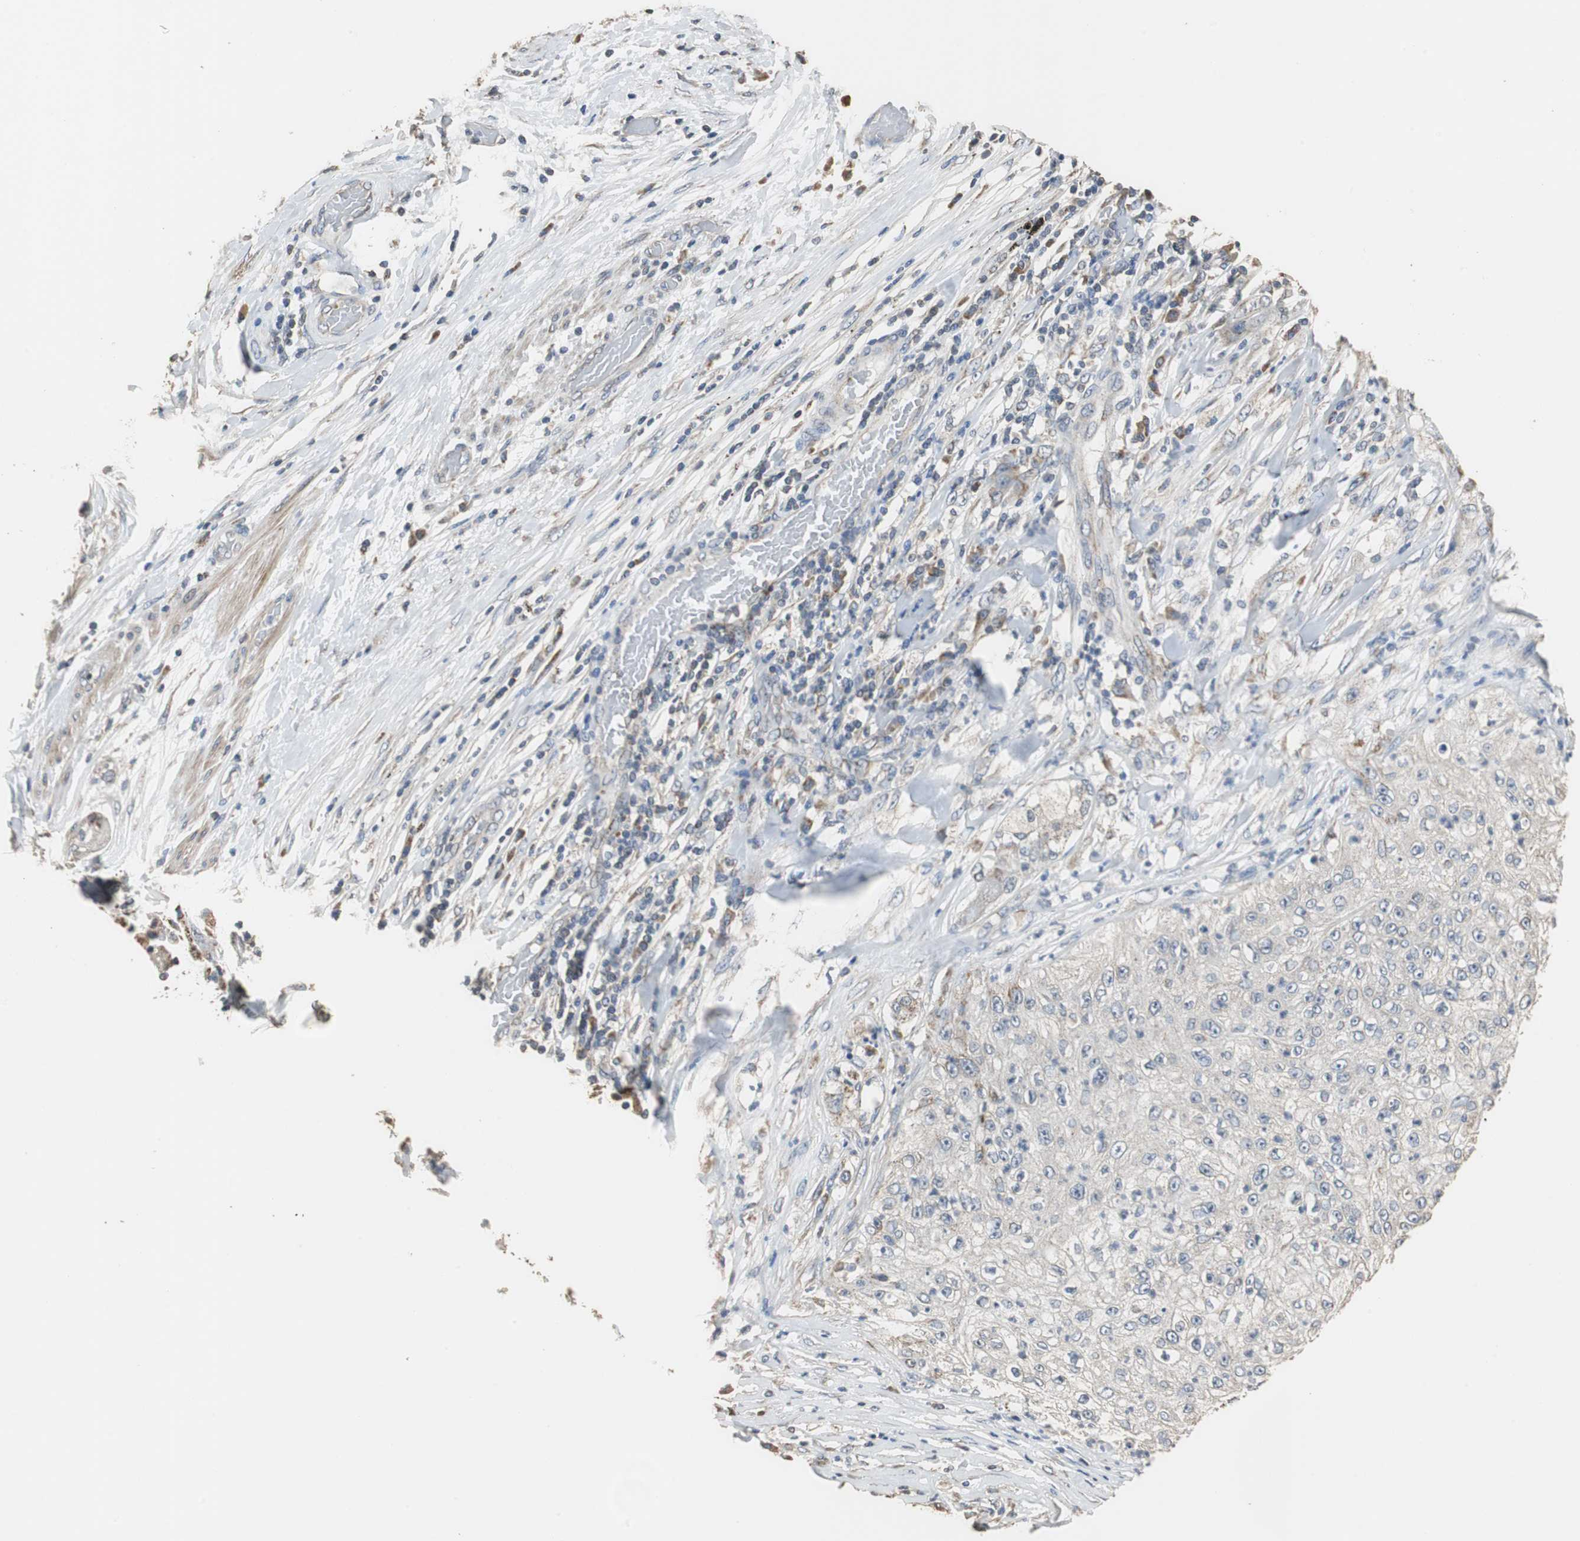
{"staining": {"intensity": "negative", "quantity": "none", "location": "none"}, "tissue": "lung cancer", "cell_type": "Tumor cells", "image_type": "cancer", "snomed": [{"axis": "morphology", "description": "Inflammation, NOS"}, {"axis": "morphology", "description": "Squamous cell carcinoma, NOS"}, {"axis": "topography", "description": "Lymph node"}, {"axis": "topography", "description": "Soft tissue"}, {"axis": "topography", "description": "Lung"}], "caption": "Tumor cells are negative for brown protein staining in lung cancer (squamous cell carcinoma).", "gene": "HMGCL", "patient": {"sex": "male", "age": 66}}